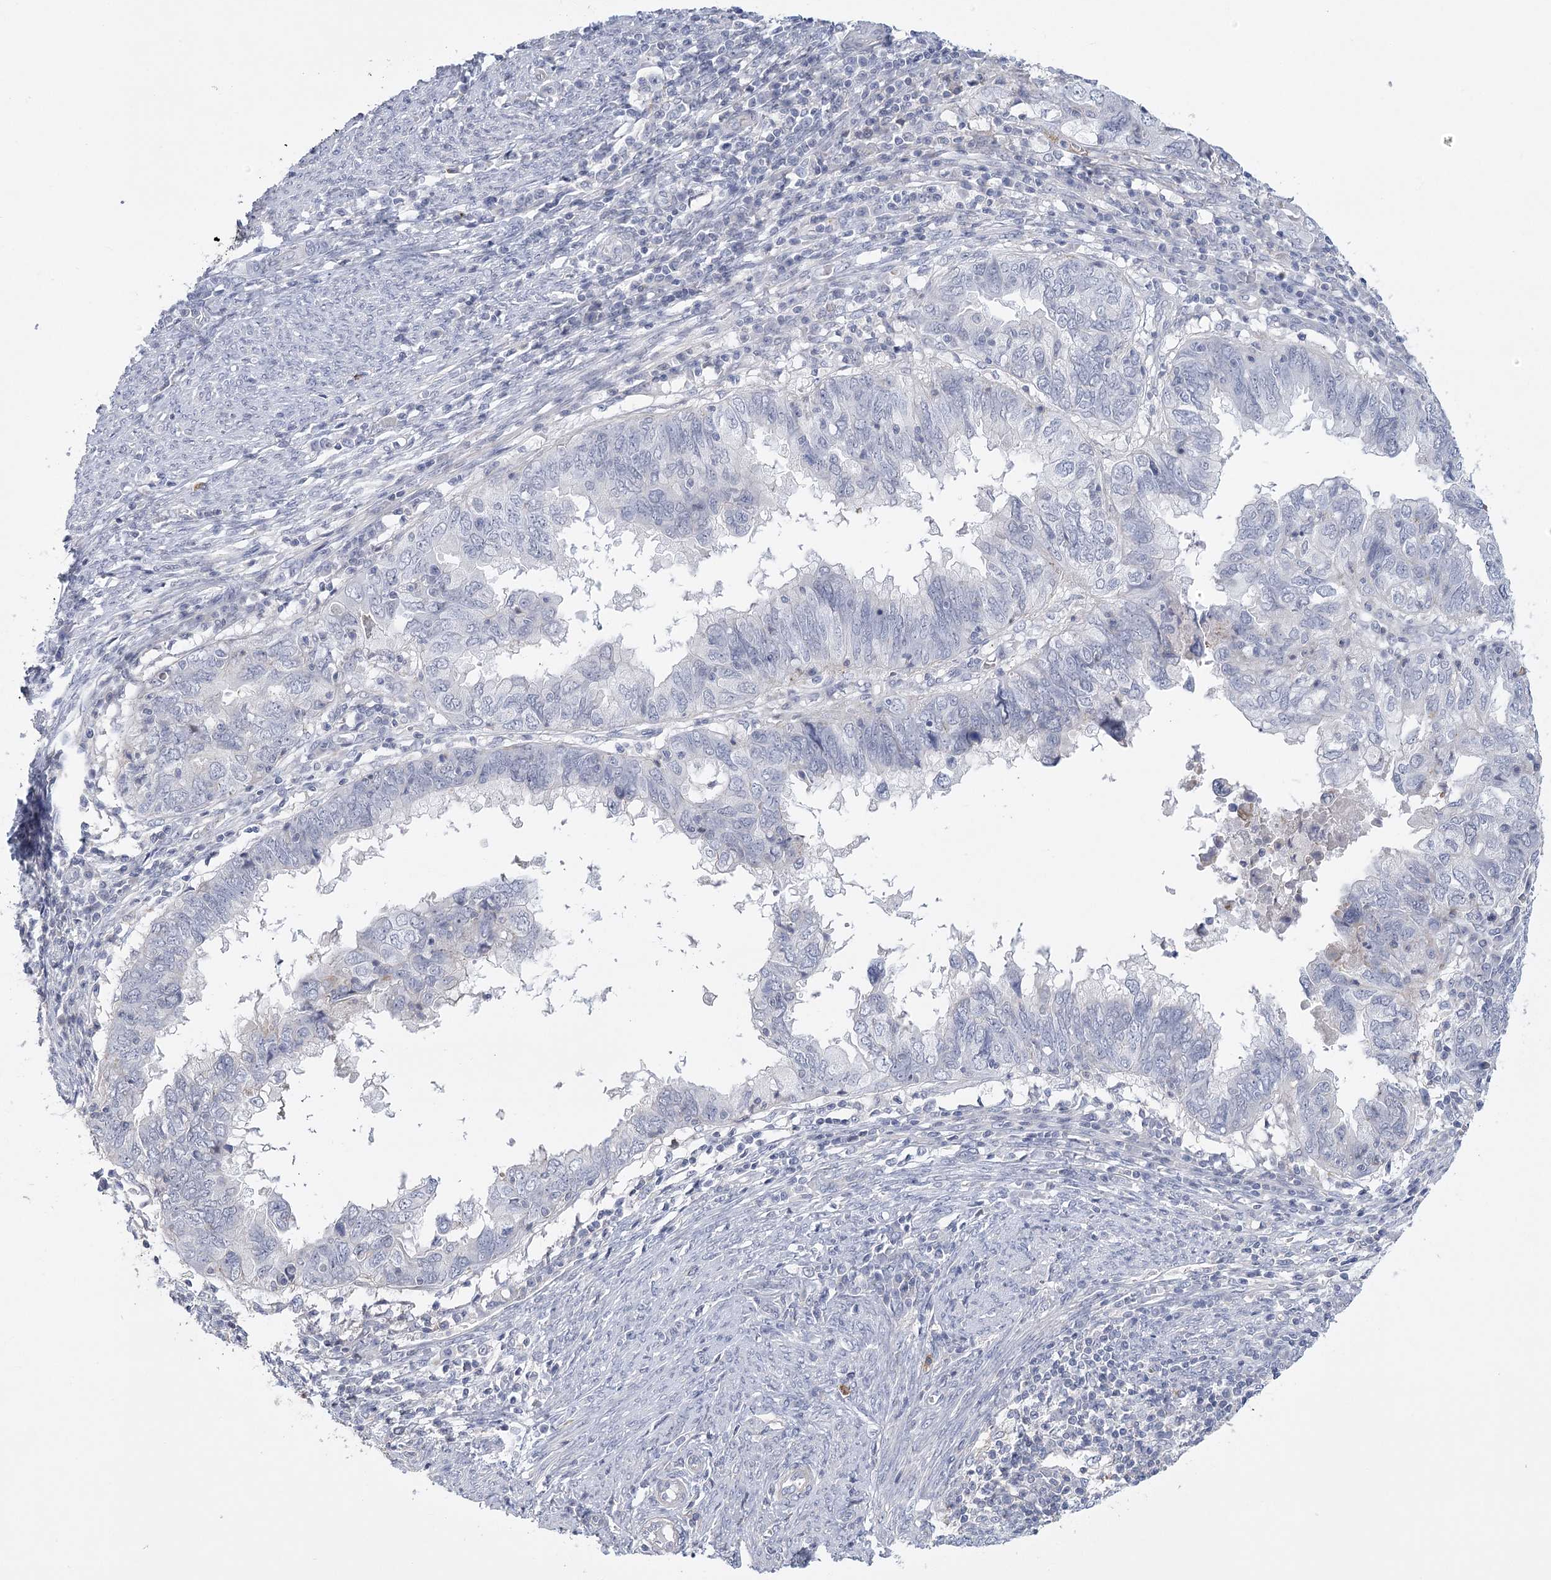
{"staining": {"intensity": "negative", "quantity": "none", "location": "none"}, "tissue": "endometrial cancer", "cell_type": "Tumor cells", "image_type": "cancer", "snomed": [{"axis": "morphology", "description": "Adenocarcinoma, NOS"}, {"axis": "topography", "description": "Uterus"}], "caption": "A micrograph of endometrial adenocarcinoma stained for a protein reveals no brown staining in tumor cells.", "gene": "FAM76B", "patient": {"sex": "female", "age": 77}}